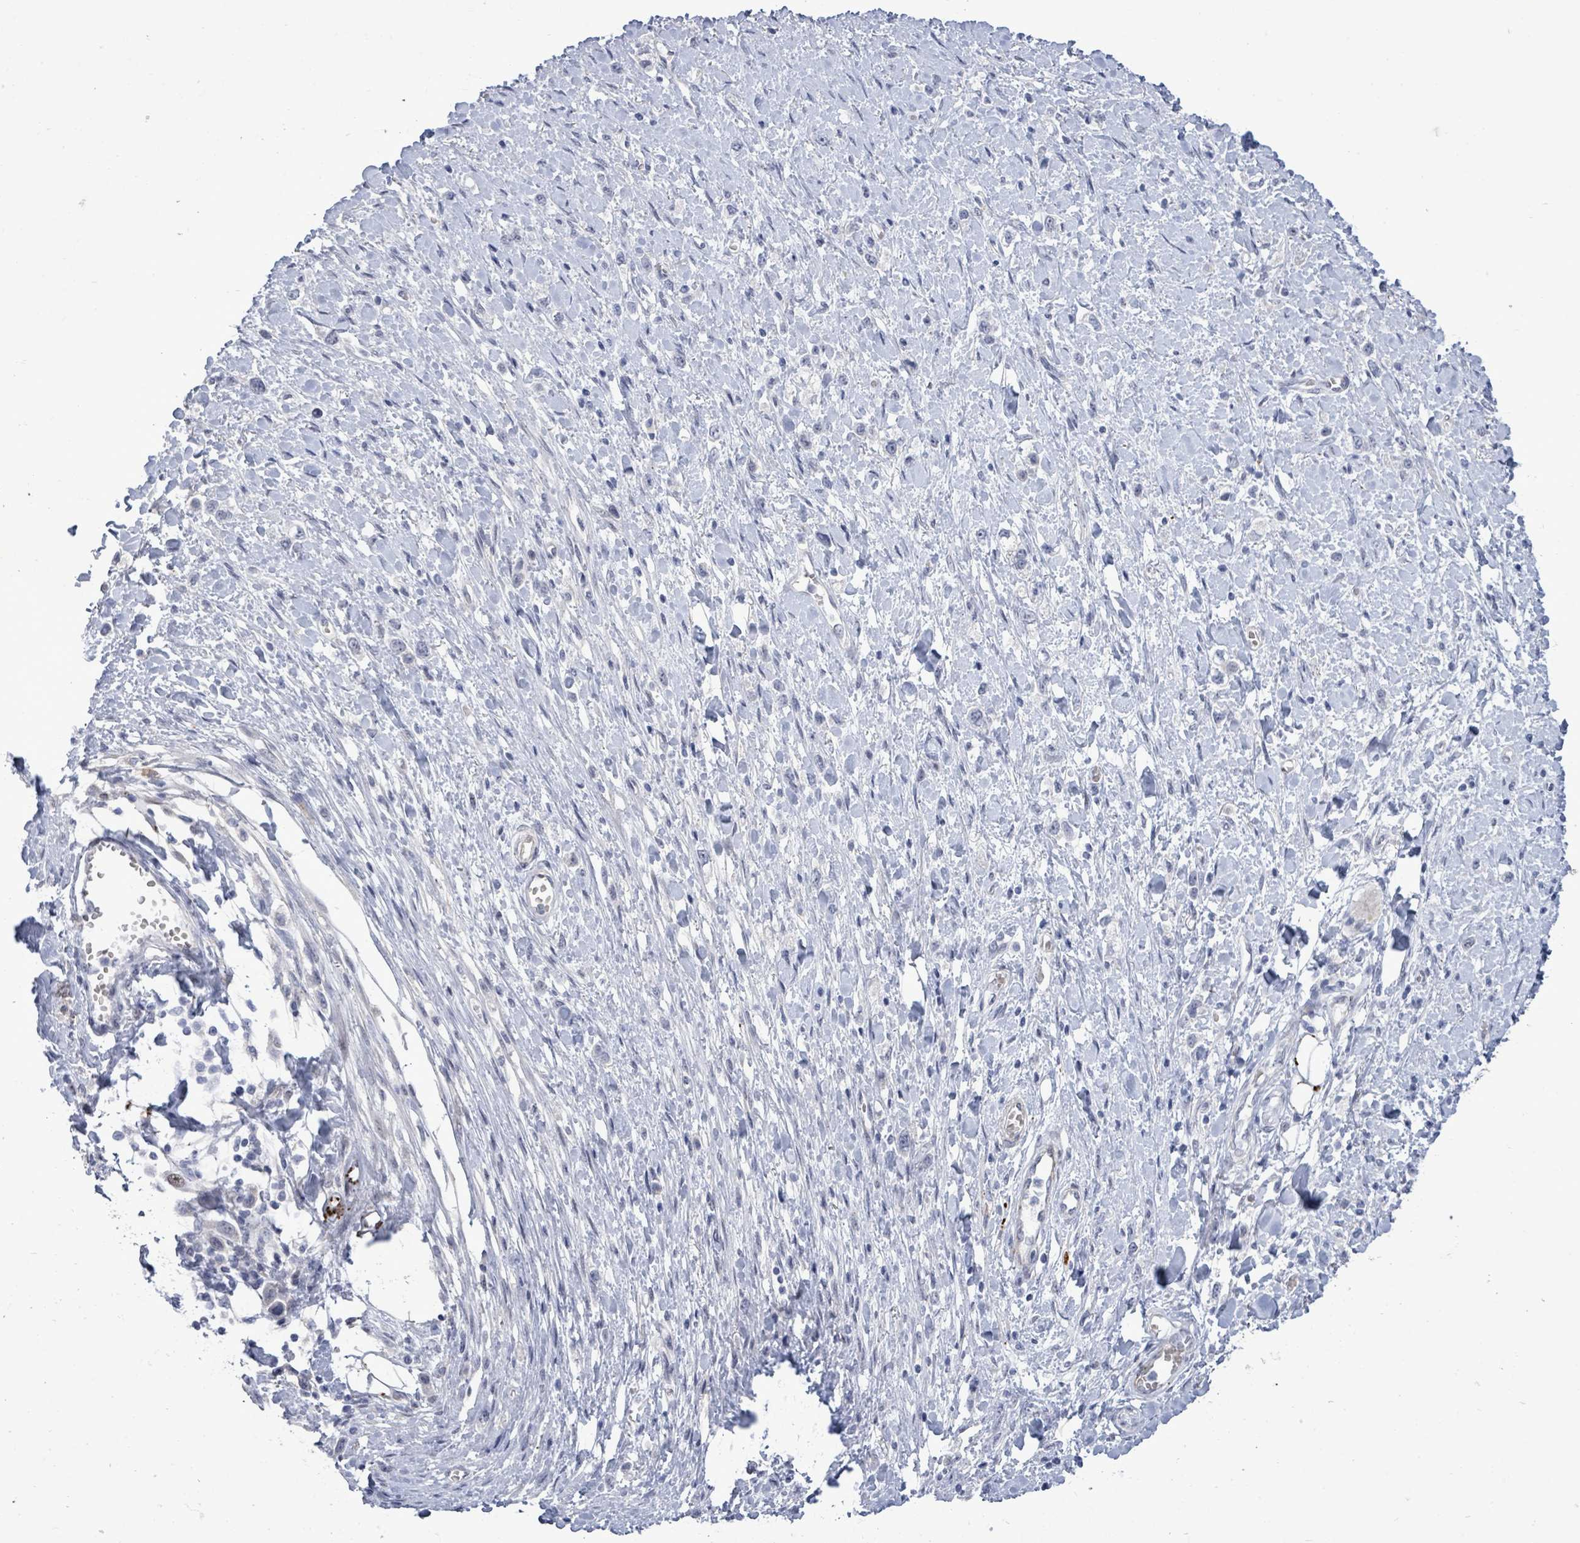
{"staining": {"intensity": "negative", "quantity": "none", "location": "none"}, "tissue": "stomach cancer", "cell_type": "Tumor cells", "image_type": "cancer", "snomed": [{"axis": "morphology", "description": "Adenocarcinoma, NOS"}, {"axis": "topography", "description": "Stomach"}], "caption": "There is no significant positivity in tumor cells of stomach cancer.", "gene": "CT45A5", "patient": {"sex": "female", "age": 65}}